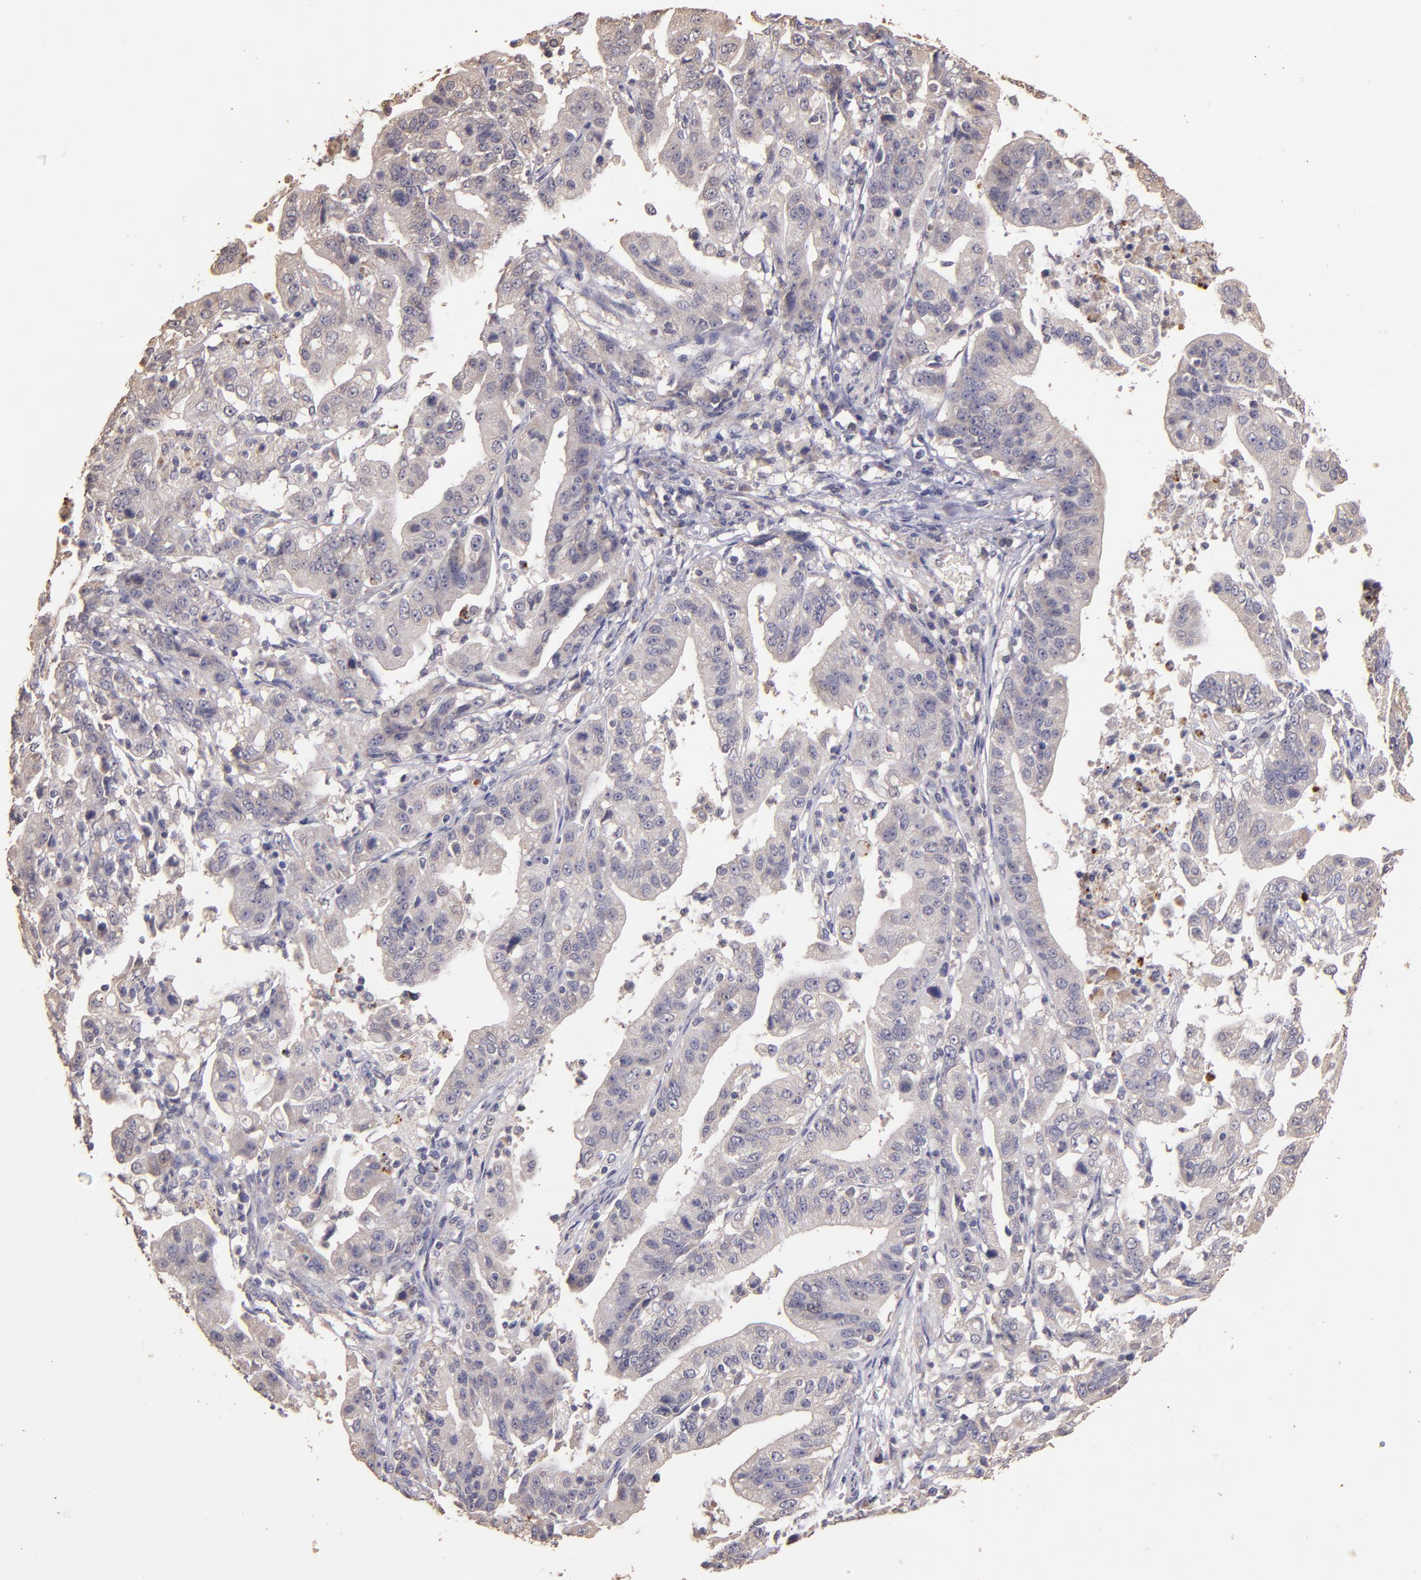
{"staining": {"intensity": "weak", "quantity": ">75%", "location": "cytoplasmic/membranous"}, "tissue": "stomach cancer", "cell_type": "Tumor cells", "image_type": "cancer", "snomed": [{"axis": "morphology", "description": "Adenocarcinoma, NOS"}, {"axis": "topography", "description": "Stomach, upper"}], "caption": "Brown immunohistochemical staining in human adenocarcinoma (stomach) exhibits weak cytoplasmic/membranous staining in approximately >75% of tumor cells. The protein of interest is stained brown, and the nuclei are stained in blue (DAB (3,3'-diaminobenzidine) IHC with brightfield microscopy, high magnification).", "gene": "HECTD1", "patient": {"sex": "female", "age": 50}}